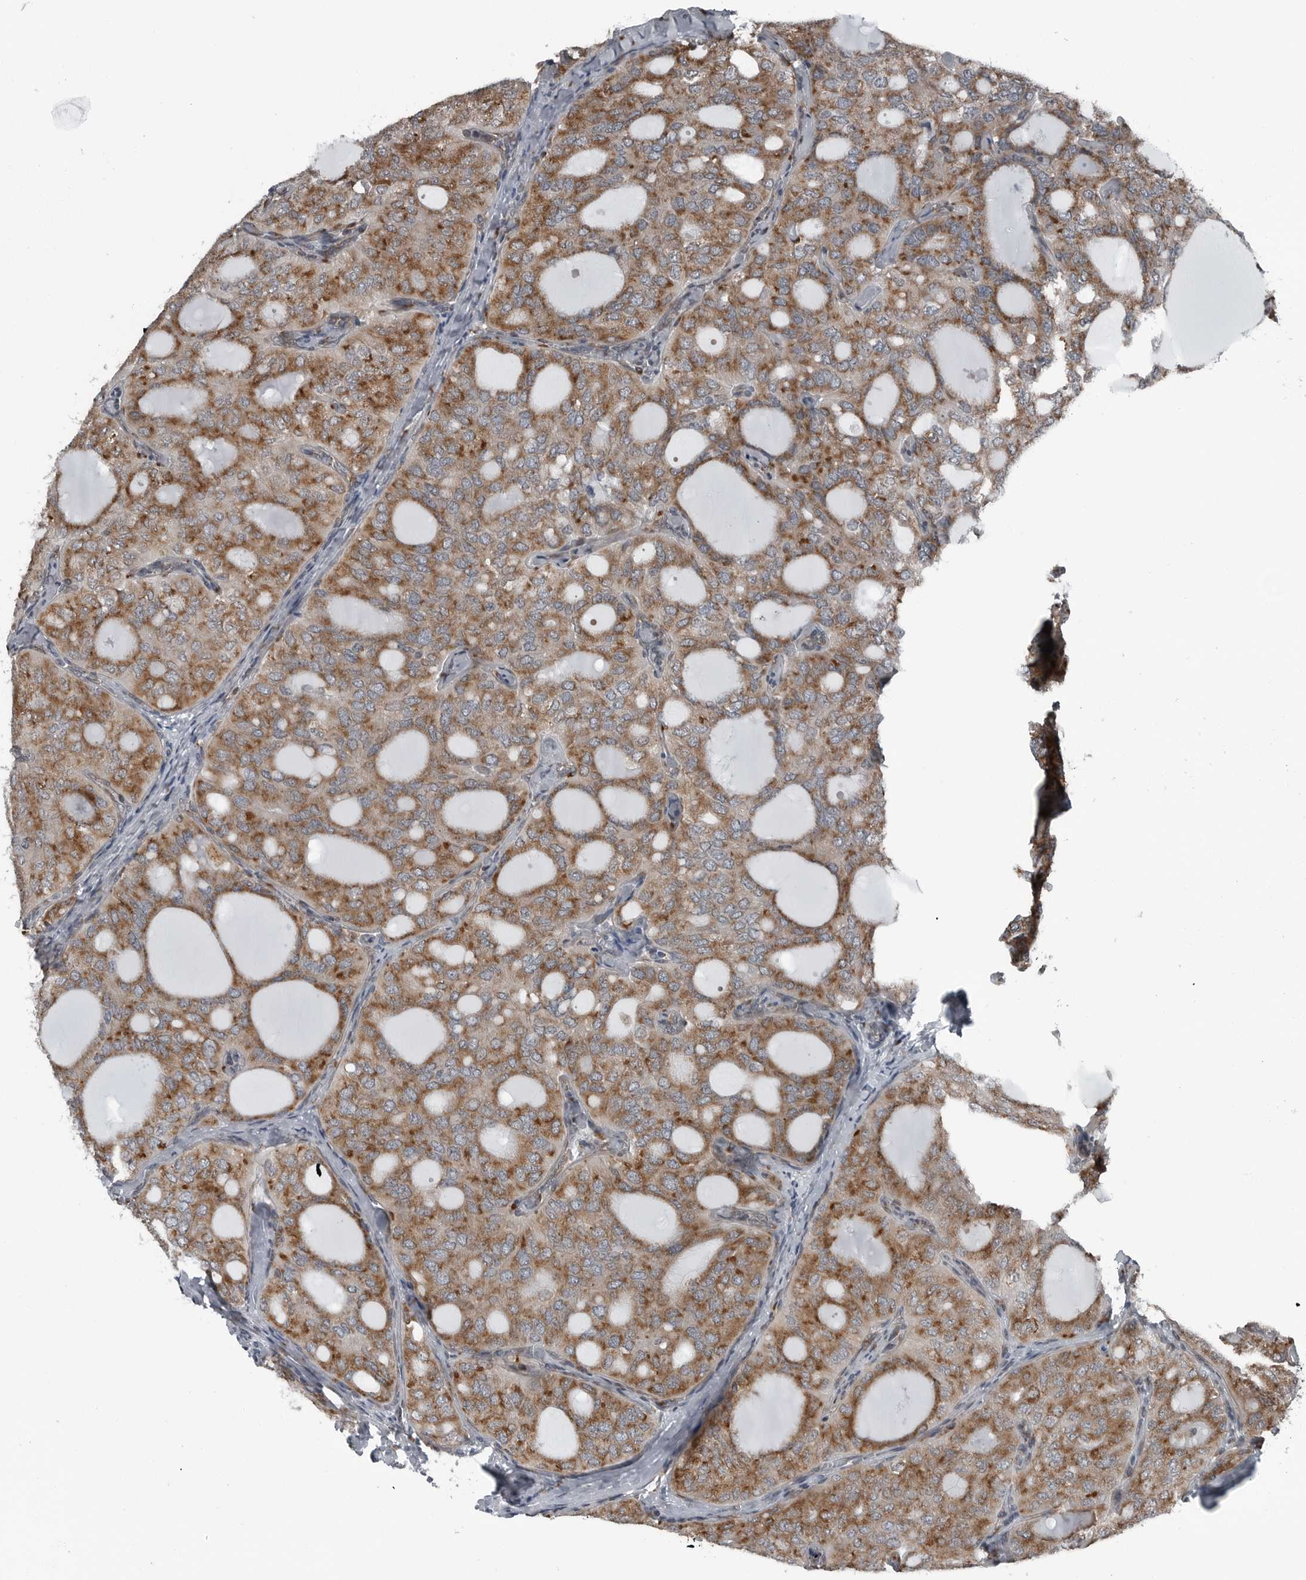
{"staining": {"intensity": "moderate", "quantity": ">75%", "location": "cytoplasmic/membranous"}, "tissue": "thyroid cancer", "cell_type": "Tumor cells", "image_type": "cancer", "snomed": [{"axis": "morphology", "description": "Follicular adenoma carcinoma, NOS"}, {"axis": "topography", "description": "Thyroid gland"}], "caption": "Tumor cells demonstrate medium levels of moderate cytoplasmic/membranous staining in about >75% of cells in human thyroid cancer.", "gene": "CEP85", "patient": {"sex": "male", "age": 75}}